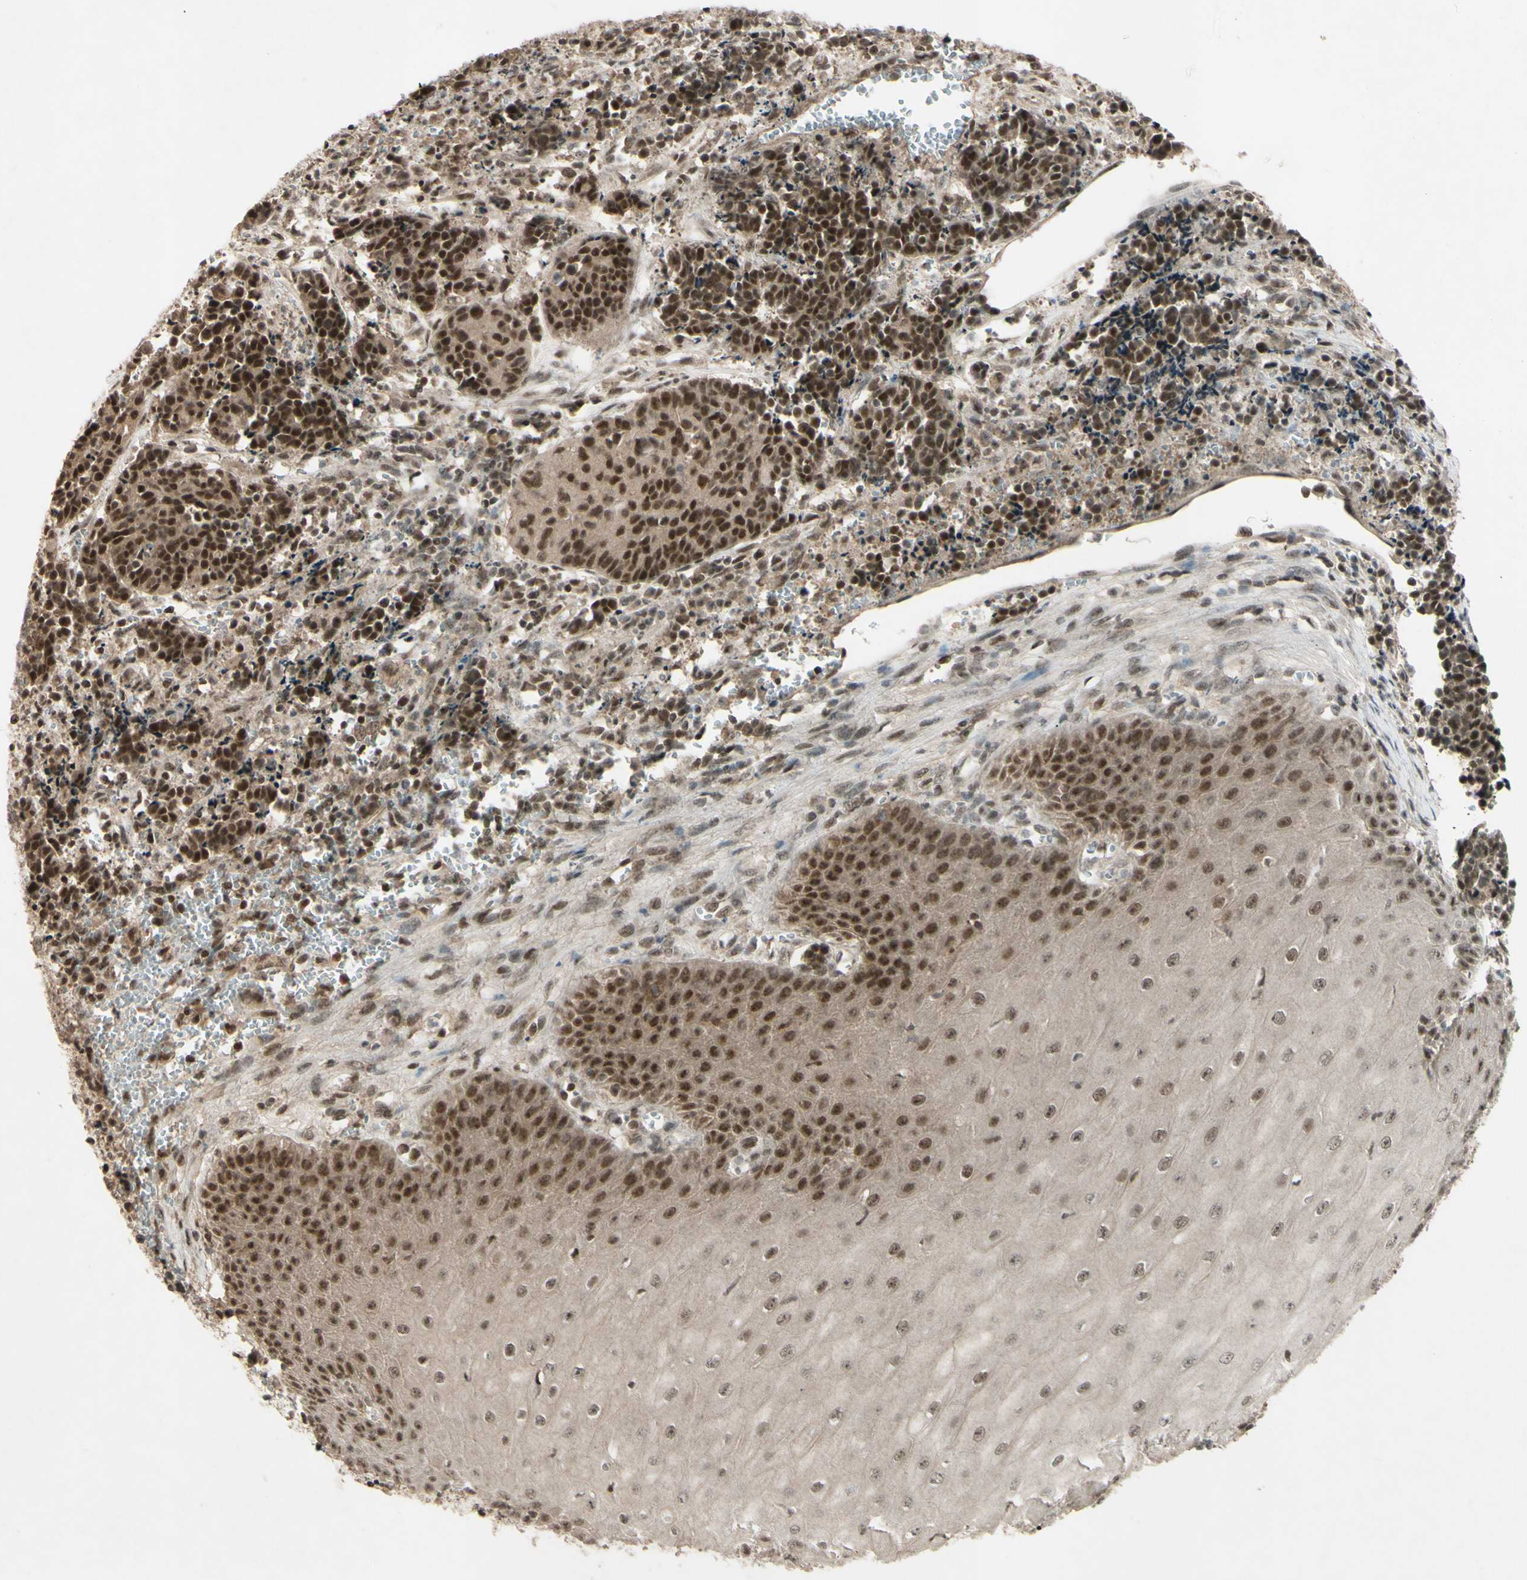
{"staining": {"intensity": "strong", "quantity": ">75%", "location": "cytoplasmic/membranous,nuclear"}, "tissue": "cervical cancer", "cell_type": "Tumor cells", "image_type": "cancer", "snomed": [{"axis": "morphology", "description": "Squamous cell carcinoma, NOS"}, {"axis": "topography", "description": "Cervix"}], "caption": "A high amount of strong cytoplasmic/membranous and nuclear positivity is seen in approximately >75% of tumor cells in cervical squamous cell carcinoma tissue.", "gene": "SNW1", "patient": {"sex": "female", "age": 35}}